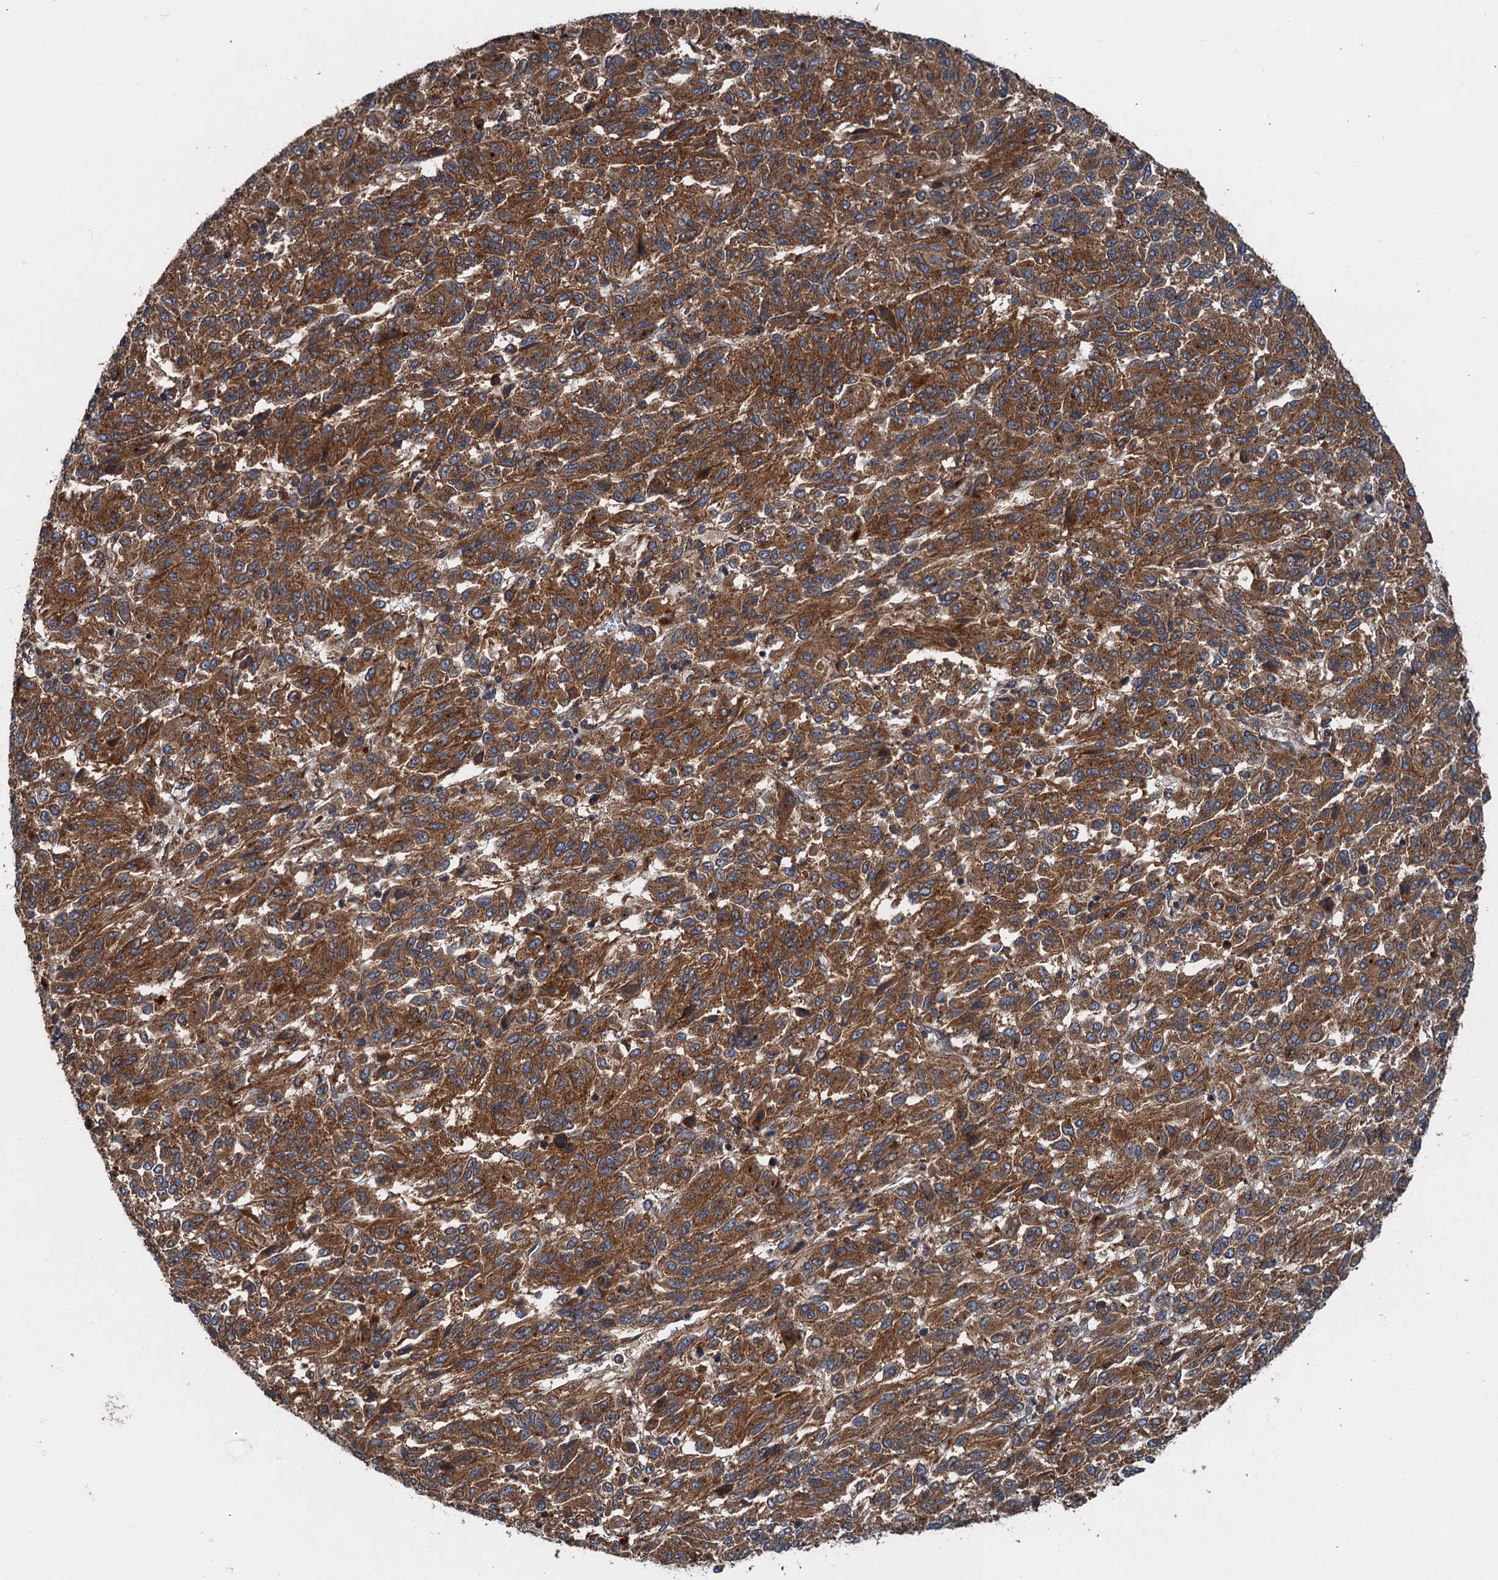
{"staining": {"intensity": "strong", "quantity": ">75%", "location": "cytoplasmic/membranous"}, "tissue": "melanoma", "cell_type": "Tumor cells", "image_type": "cancer", "snomed": [{"axis": "morphology", "description": "Malignant melanoma, Metastatic site"}, {"axis": "topography", "description": "Lung"}], "caption": "Malignant melanoma (metastatic site) was stained to show a protein in brown. There is high levels of strong cytoplasmic/membranous positivity in about >75% of tumor cells.", "gene": "COG3", "patient": {"sex": "male", "age": 64}}